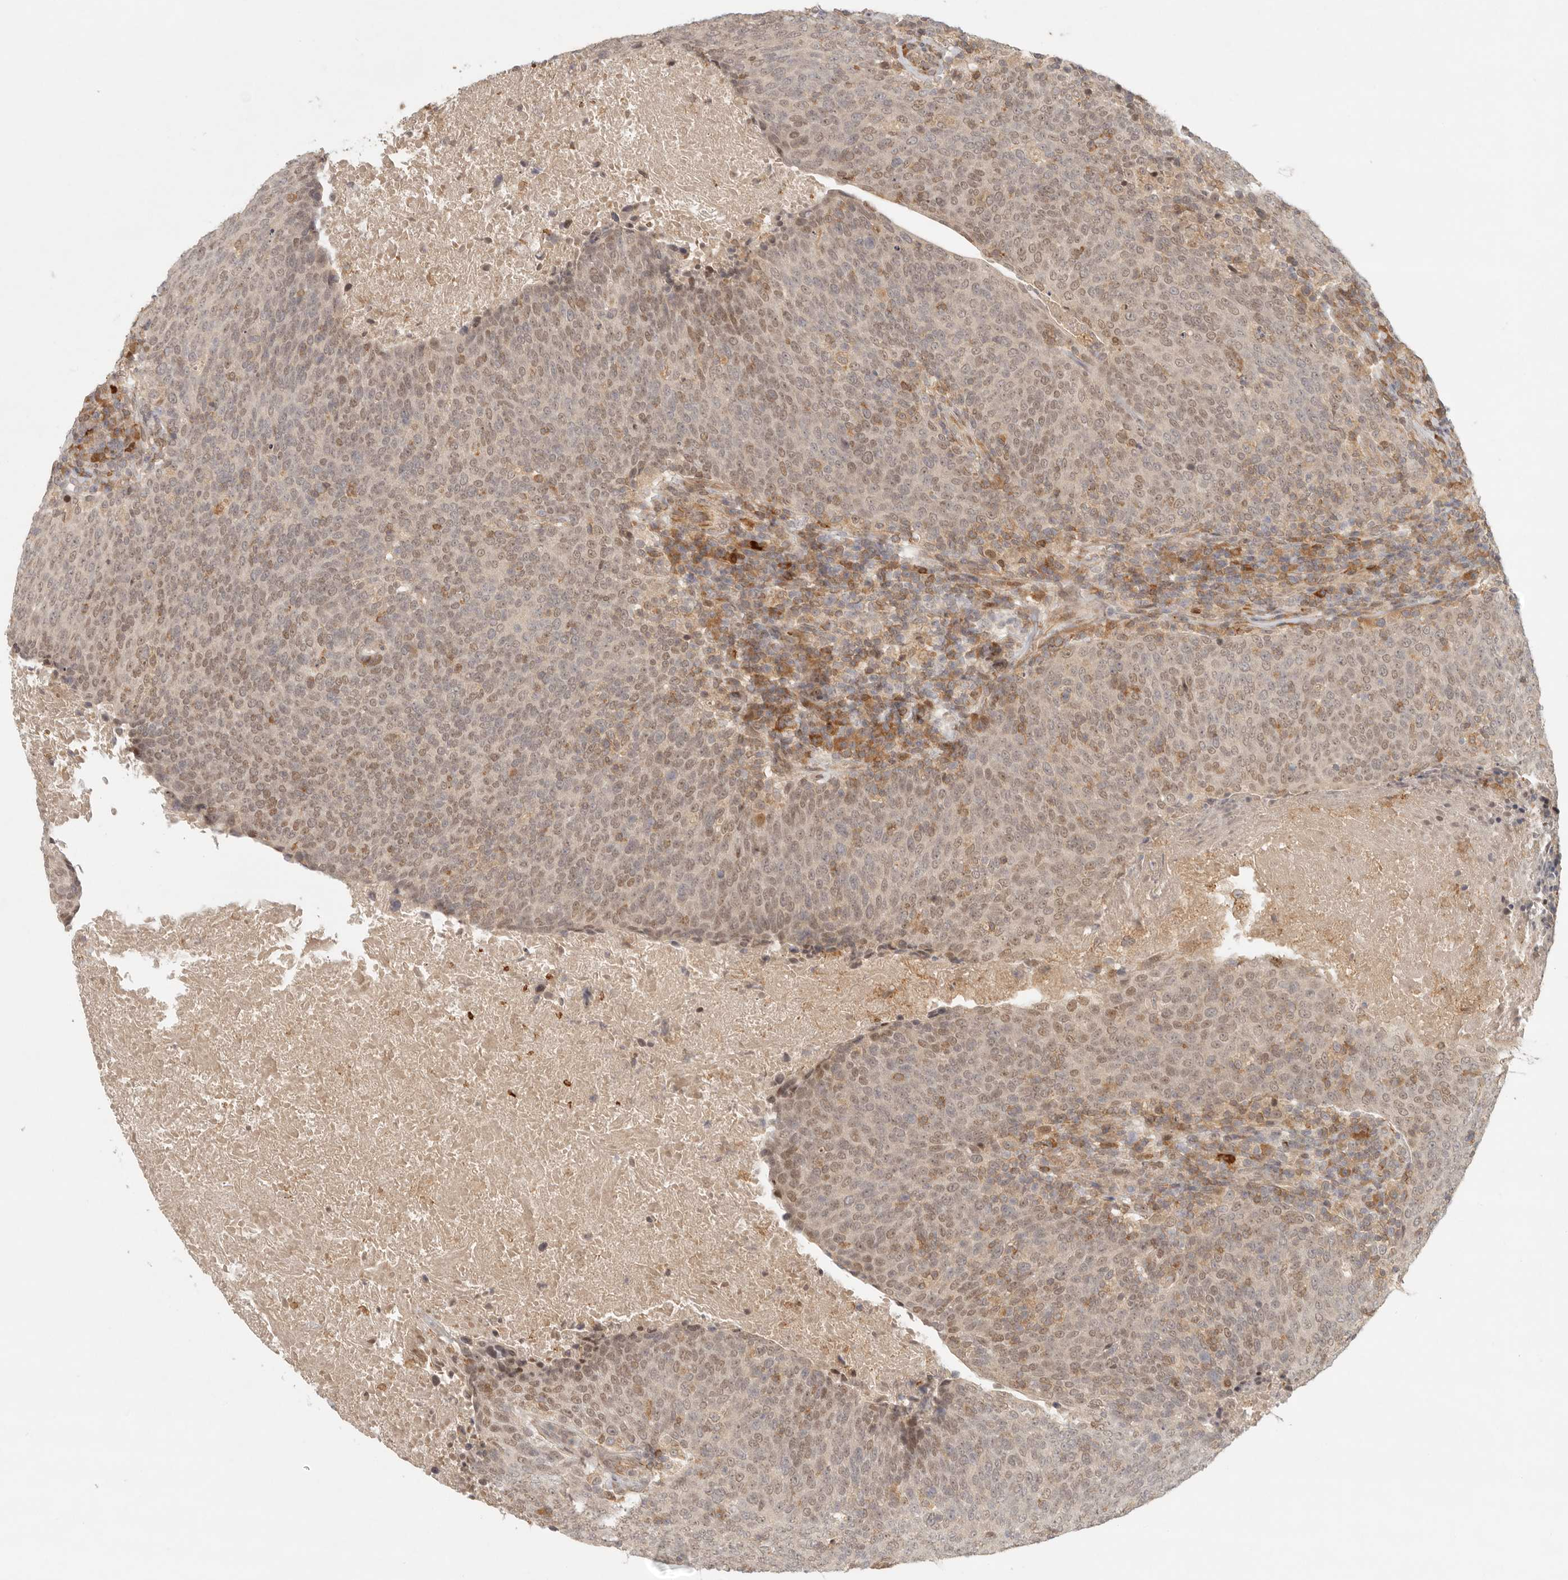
{"staining": {"intensity": "moderate", "quantity": ">75%", "location": "nuclear"}, "tissue": "head and neck cancer", "cell_type": "Tumor cells", "image_type": "cancer", "snomed": [{"axis": "morphology", "description": "Squamous cell carcinoma, NOS"}, {"axis": "morphology", "description": "Squamous cell carcinoma, metastatic, NOS"}, {"axis": "topography", "description": "Lymph node"}, {"axis": "topography", "description": "Head-Neck"}], "caption": "Head and neck cancer stained with IHC exhibits moderate nuclear expression in approximately >75% of tumor cells.", "gene": "AHDC1", "patient": {"sex": "male", "age": 62}}